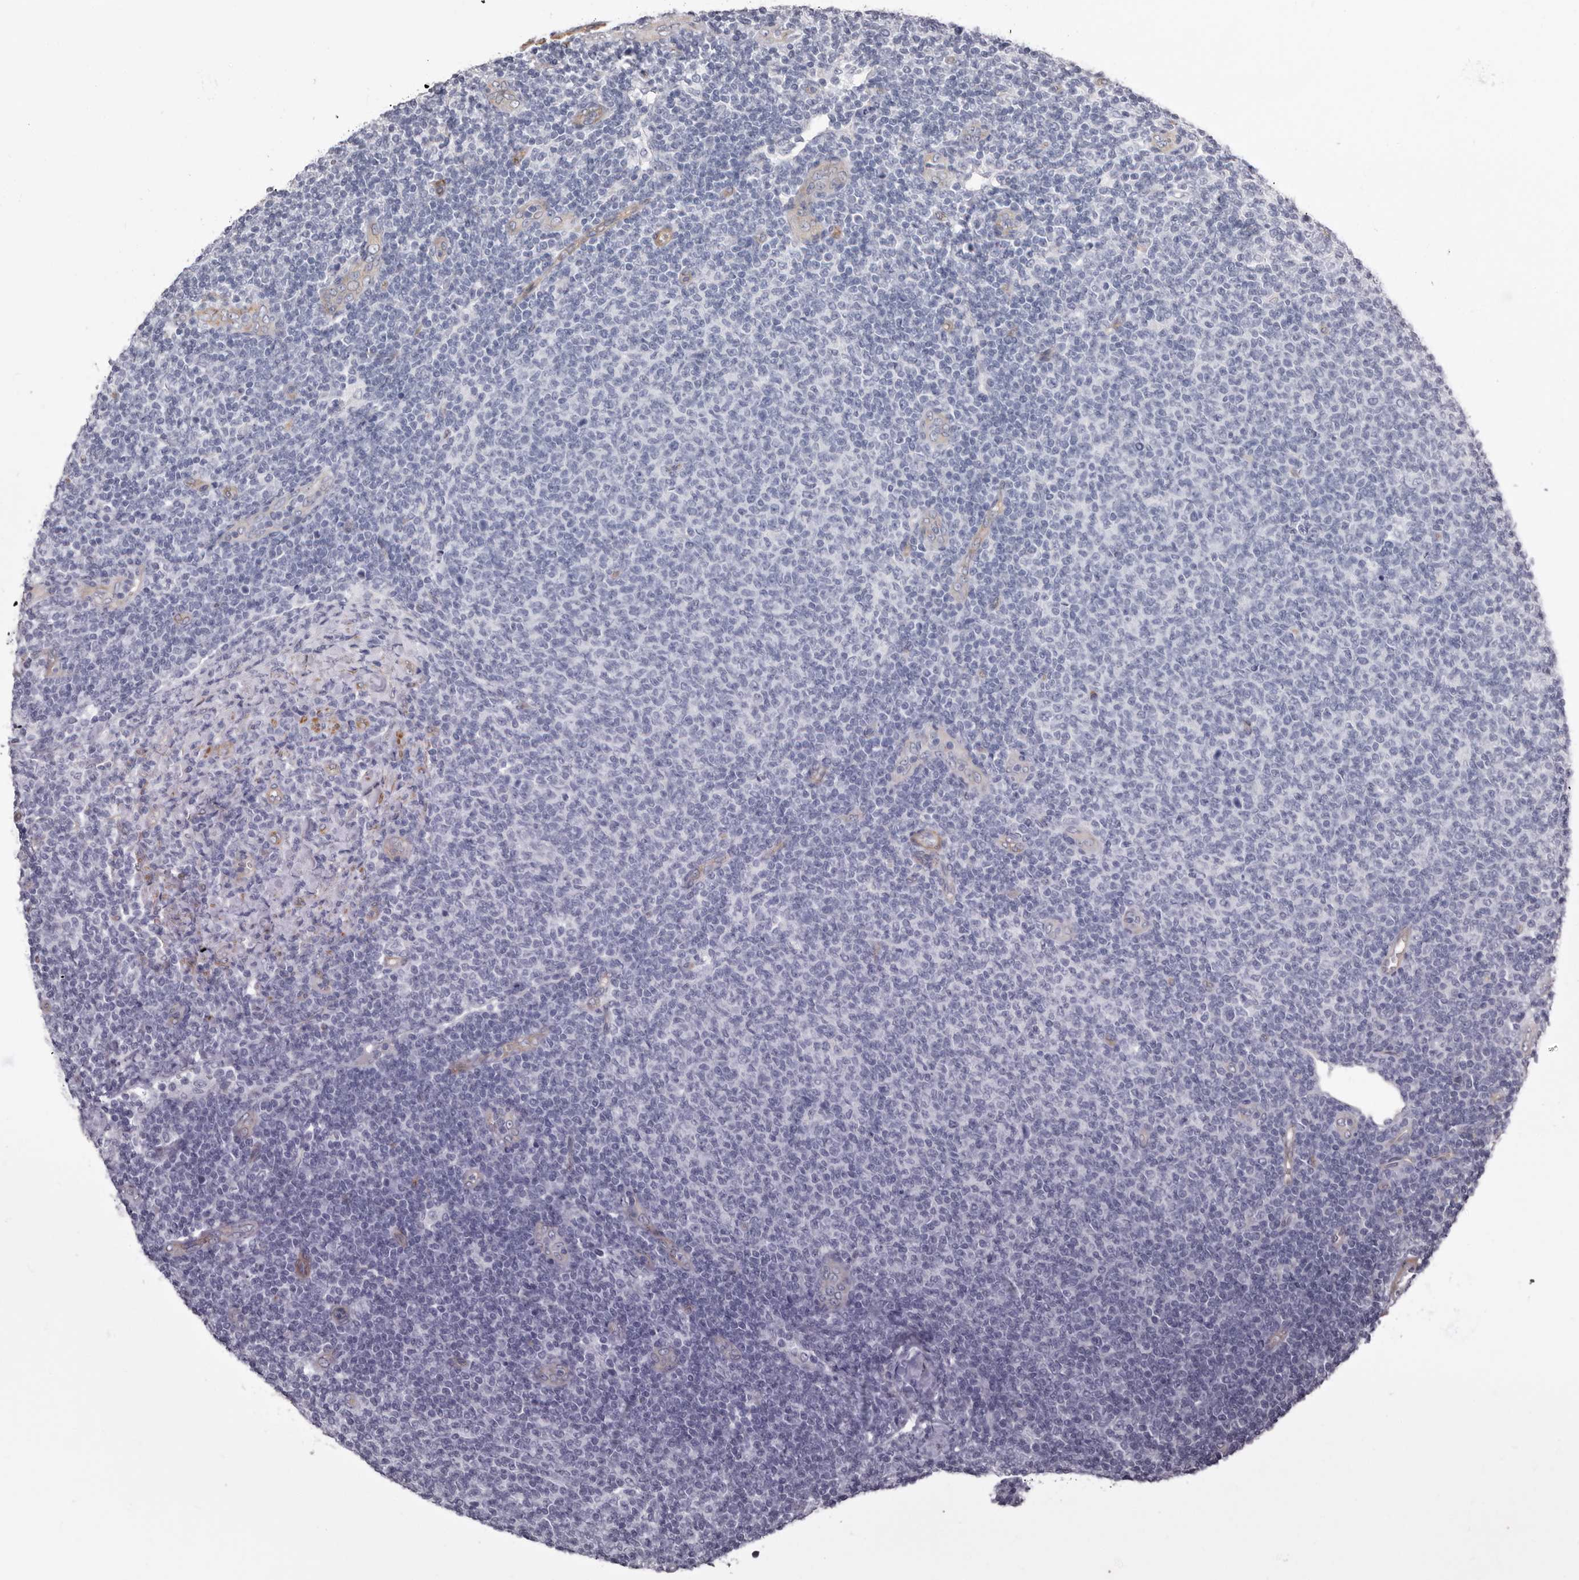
{"staining": {"intensity": "negative", "quantity": "none", "location": "none"}, "tissue": "lymphoma", "cell_type": "Tumor cells", "image_type": "cancer", "snomed": [{"axis": "morphology", "description": "Malignant lymphoma, non-Hodgkin's type, Low grade"}, {"axis": "topography", "description": "Lymph node"}], "caption": "Tumor cells show no significant protein staining in malignant lymphoma, non-Hodgkin's type (low-grade).", "gene": "ADGRL4", "patient": {"sex": "male", "age": 66}}